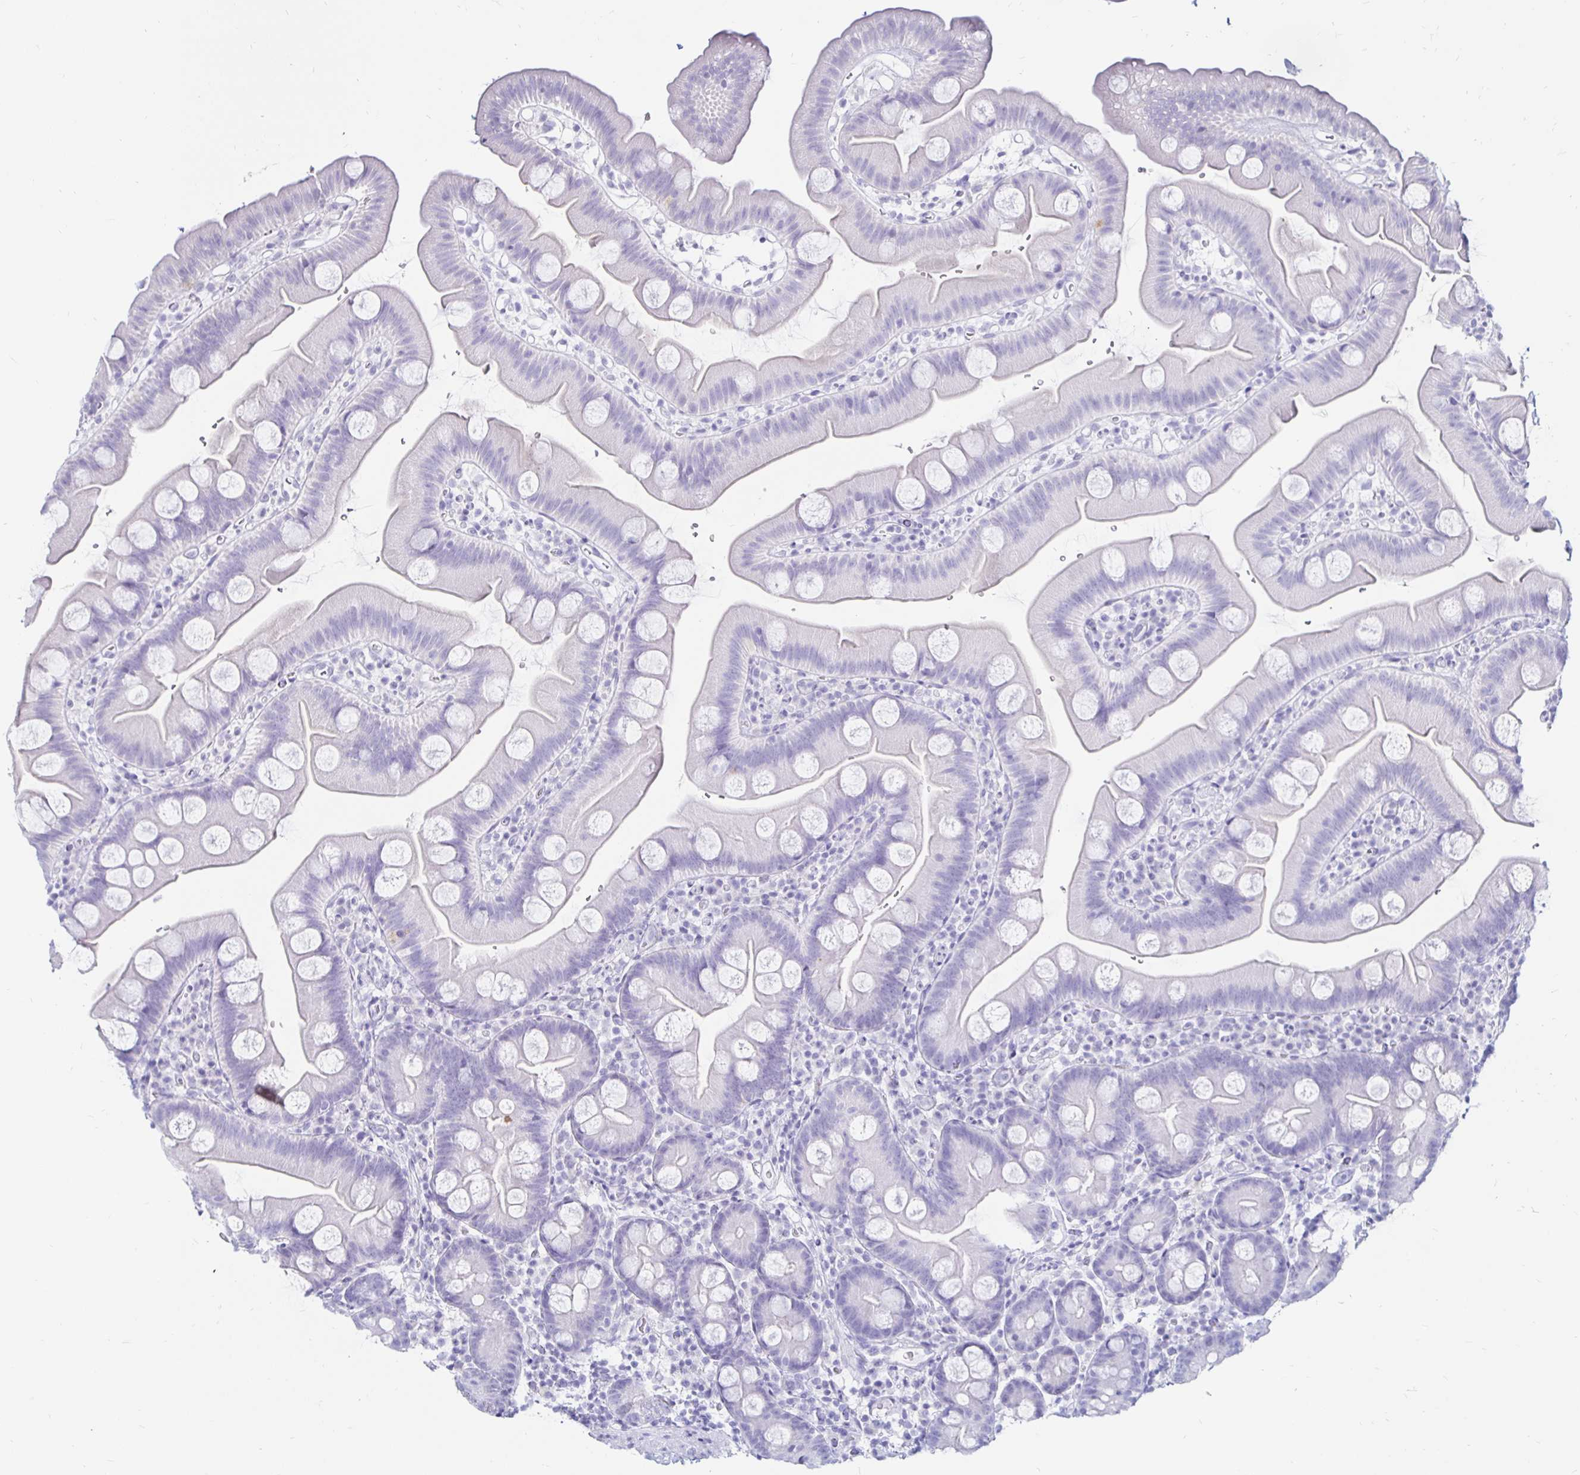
{"staining": {"intensity": "weak", "quantity": "<25%", "location": "cytoplasmic/membranous"}, "tissue": "small intestine", "cell_type": "Glandular cells", "image_type": "normal", "snomed": [{"axis": "morphology", "description": "Normal tissue, NOS"}, {"axis": "topography", "description": "Small intestine"}], "caption": "Immunohistochemistry (IHC) image of normal small intestine: small intestine stained with DAB (3,3'-diaminobenzidine) reveals no significant protein positivity in glandular cells.", "gene": "TIMP1", "patient": {"sex": "female", "age": 68}}